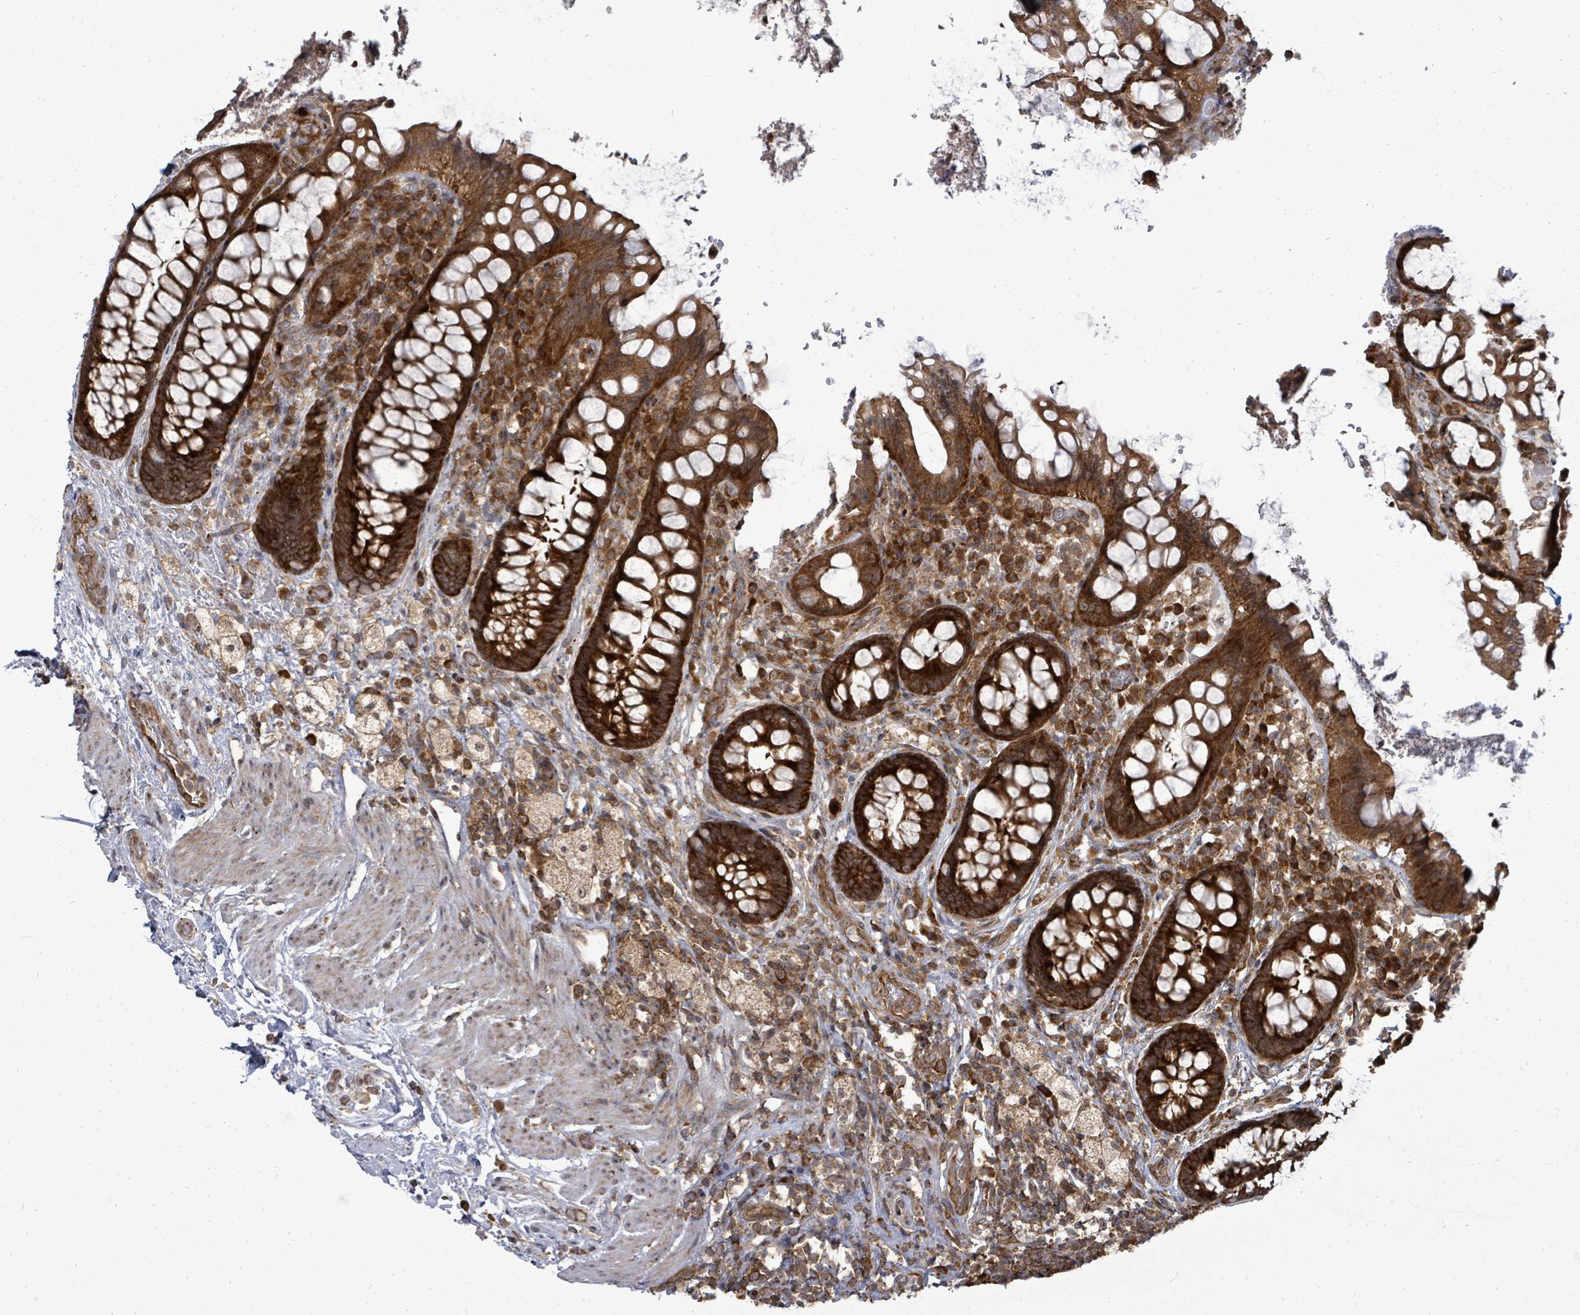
{"staining": {"intensity": "strong", "quantity": ">75%", "location": "cytoplasmic/membranous"}, "tissue": "rectum", "cell_type": "Glandular cells", "image_type": "normal", "snomed": [{"axis": "morphology", "description": "Normal tissue, NOS"}, {"axis": "topography", "description": "Rectum"}, {"axis": "topography", "description": "Peripheral nerve tissue"}], "caption": "Glandular cells reveal high levels of strong cytoplasmic/membranous staining in approximately >75% of cells in unremarkable human rectum. The staining was performed using DAB to visualize the protein expression in brown, while the nuclei were stained in blue with hematoxylin (Magnification: 20x).", "gene": "EIF3CL", "patient": {"sex": "female", "age": 69}}